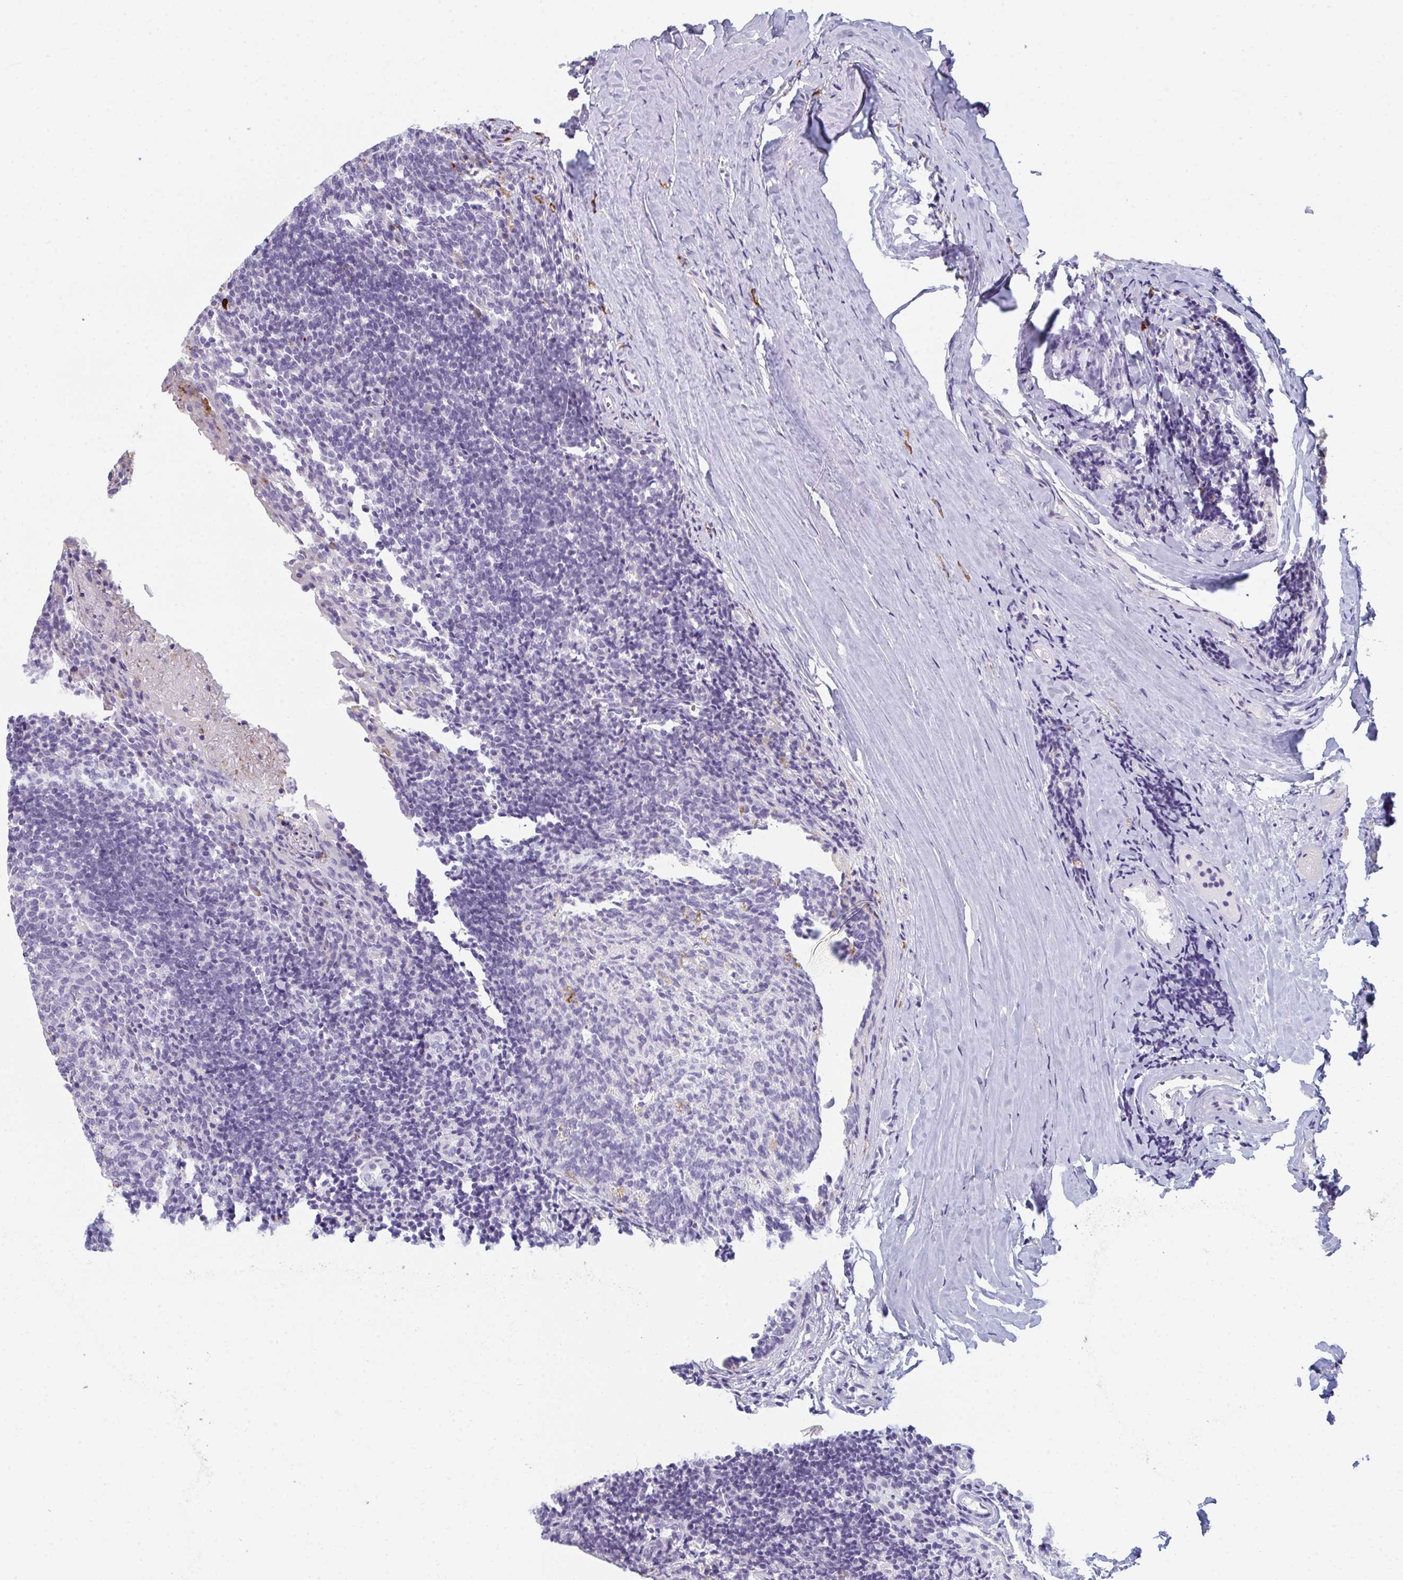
{"staining": {"intensity": "moderate", "quantity": "<25%", "location": "cytoplasmic/membranous"}, "tissue": "tonsil", "cell_type": "Germinal center cells", "image_type": "normal", "snomed": [{"axis": "morphology", "description": "Normal tissue, NOS"}, {"axis": "topography", "description": "Tonsil"}], "caption": "Tonsil stained with DAB immunohistochemistry shows low levels of moderate cytoplasmic/membranous staining in approximately <25% of germinal center cells.", "gene": "EIF1AD", "patient": {"sex": "female", "age": 10}}